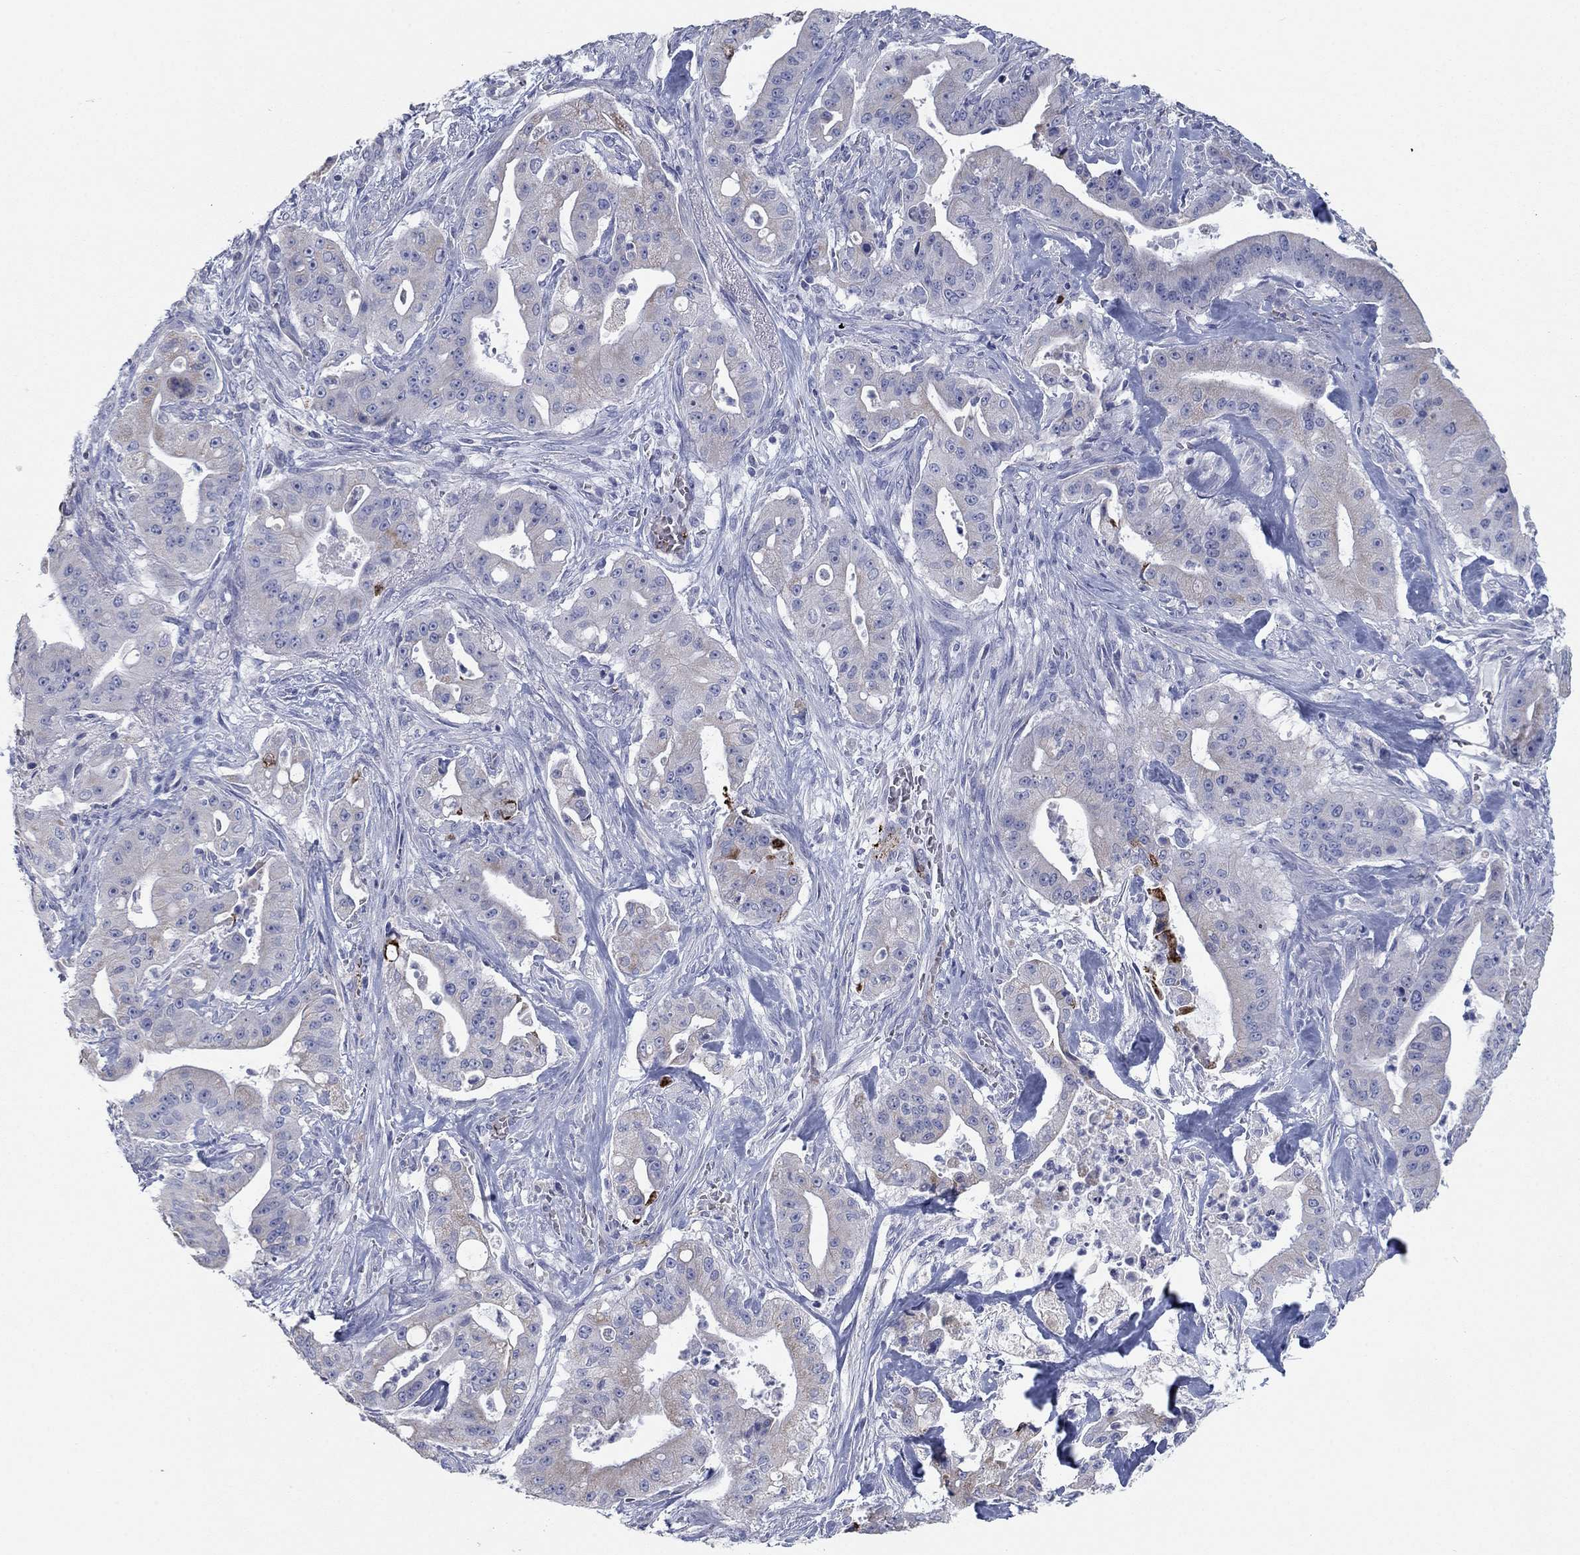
{"staining": {"intensity": "negative", "quantity": "none", "location": "none"}, "tissue": "pancreatic cancer", "cell_type": "Tumor cells", "image_type": "cancer", "snomed": [{"axis": "morphology", "description": "Normal tissue, NOS"}, {"axis": "morphology", "description": "Inflammation, NOS"}, {"axis": "morphology", "description": "Adenocarcinoma, NOS"}, {"axis": "topography", "description": "Pancreas"}], "caption": "IHC histopathology image of neoplastic tissue: human pancreatic adenocarcinoma stained with DAB exhibits no significant protein staining in tumor cells.", "gene": "APOC3", "patient": {"sex": "male", "age": 57}}